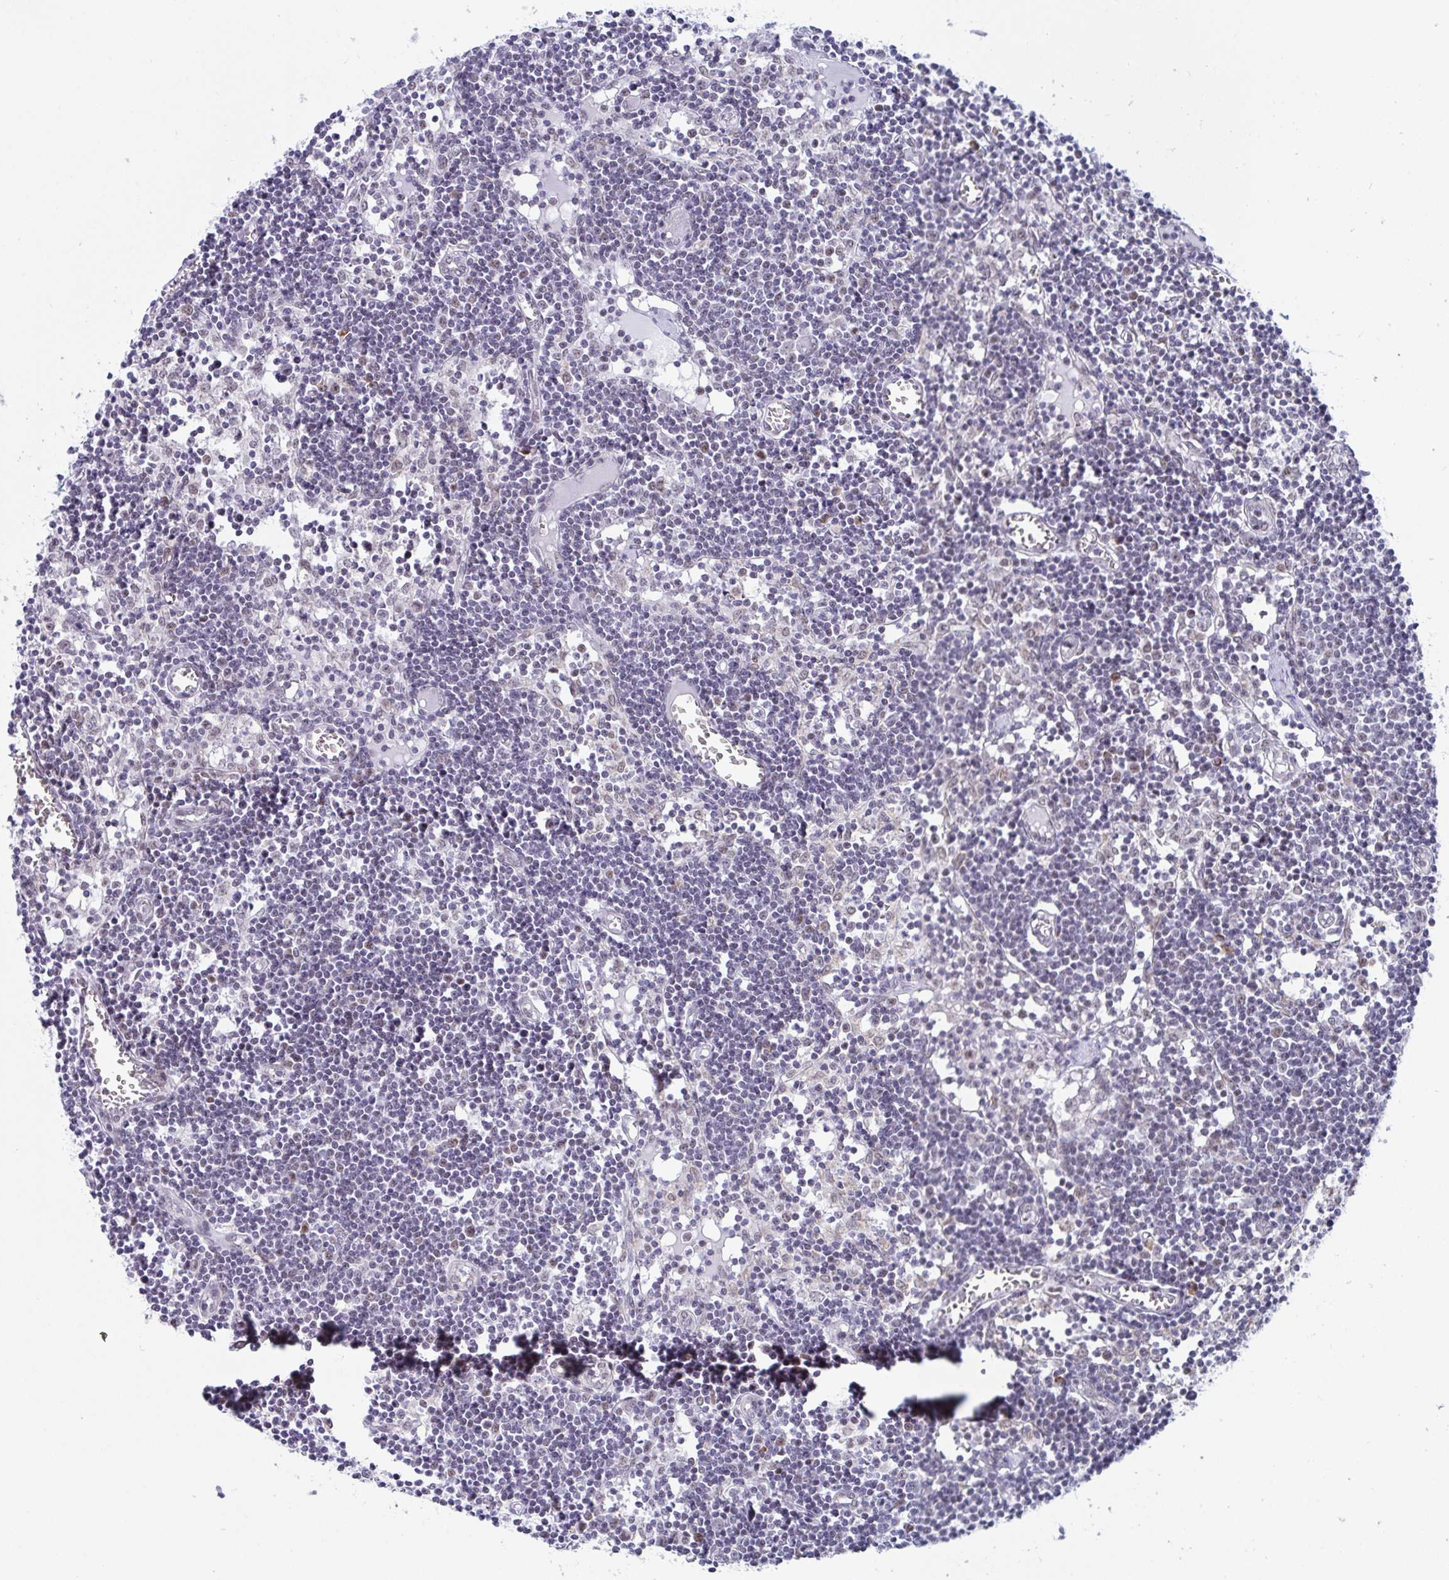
{"staining": {"intensity": "weak", "quantity": "25%-75%", "location": "nuclear"}, "tissue": "lymph node", "cell_type": "Germinal center cells", "image_type": "normal", "snomed": [{"axis": "morphology", "description": "Normal tissue, NOS"}, {"axis": "topography", "description": "Lymph node"}], "caption": "A low amount of weak nuclear positivity is identified in approximately 25%-75% of germinal center cells in unremarkable lymph node.", "gene": "WDR72", "patient": {"sex": "female", "age": 11}}